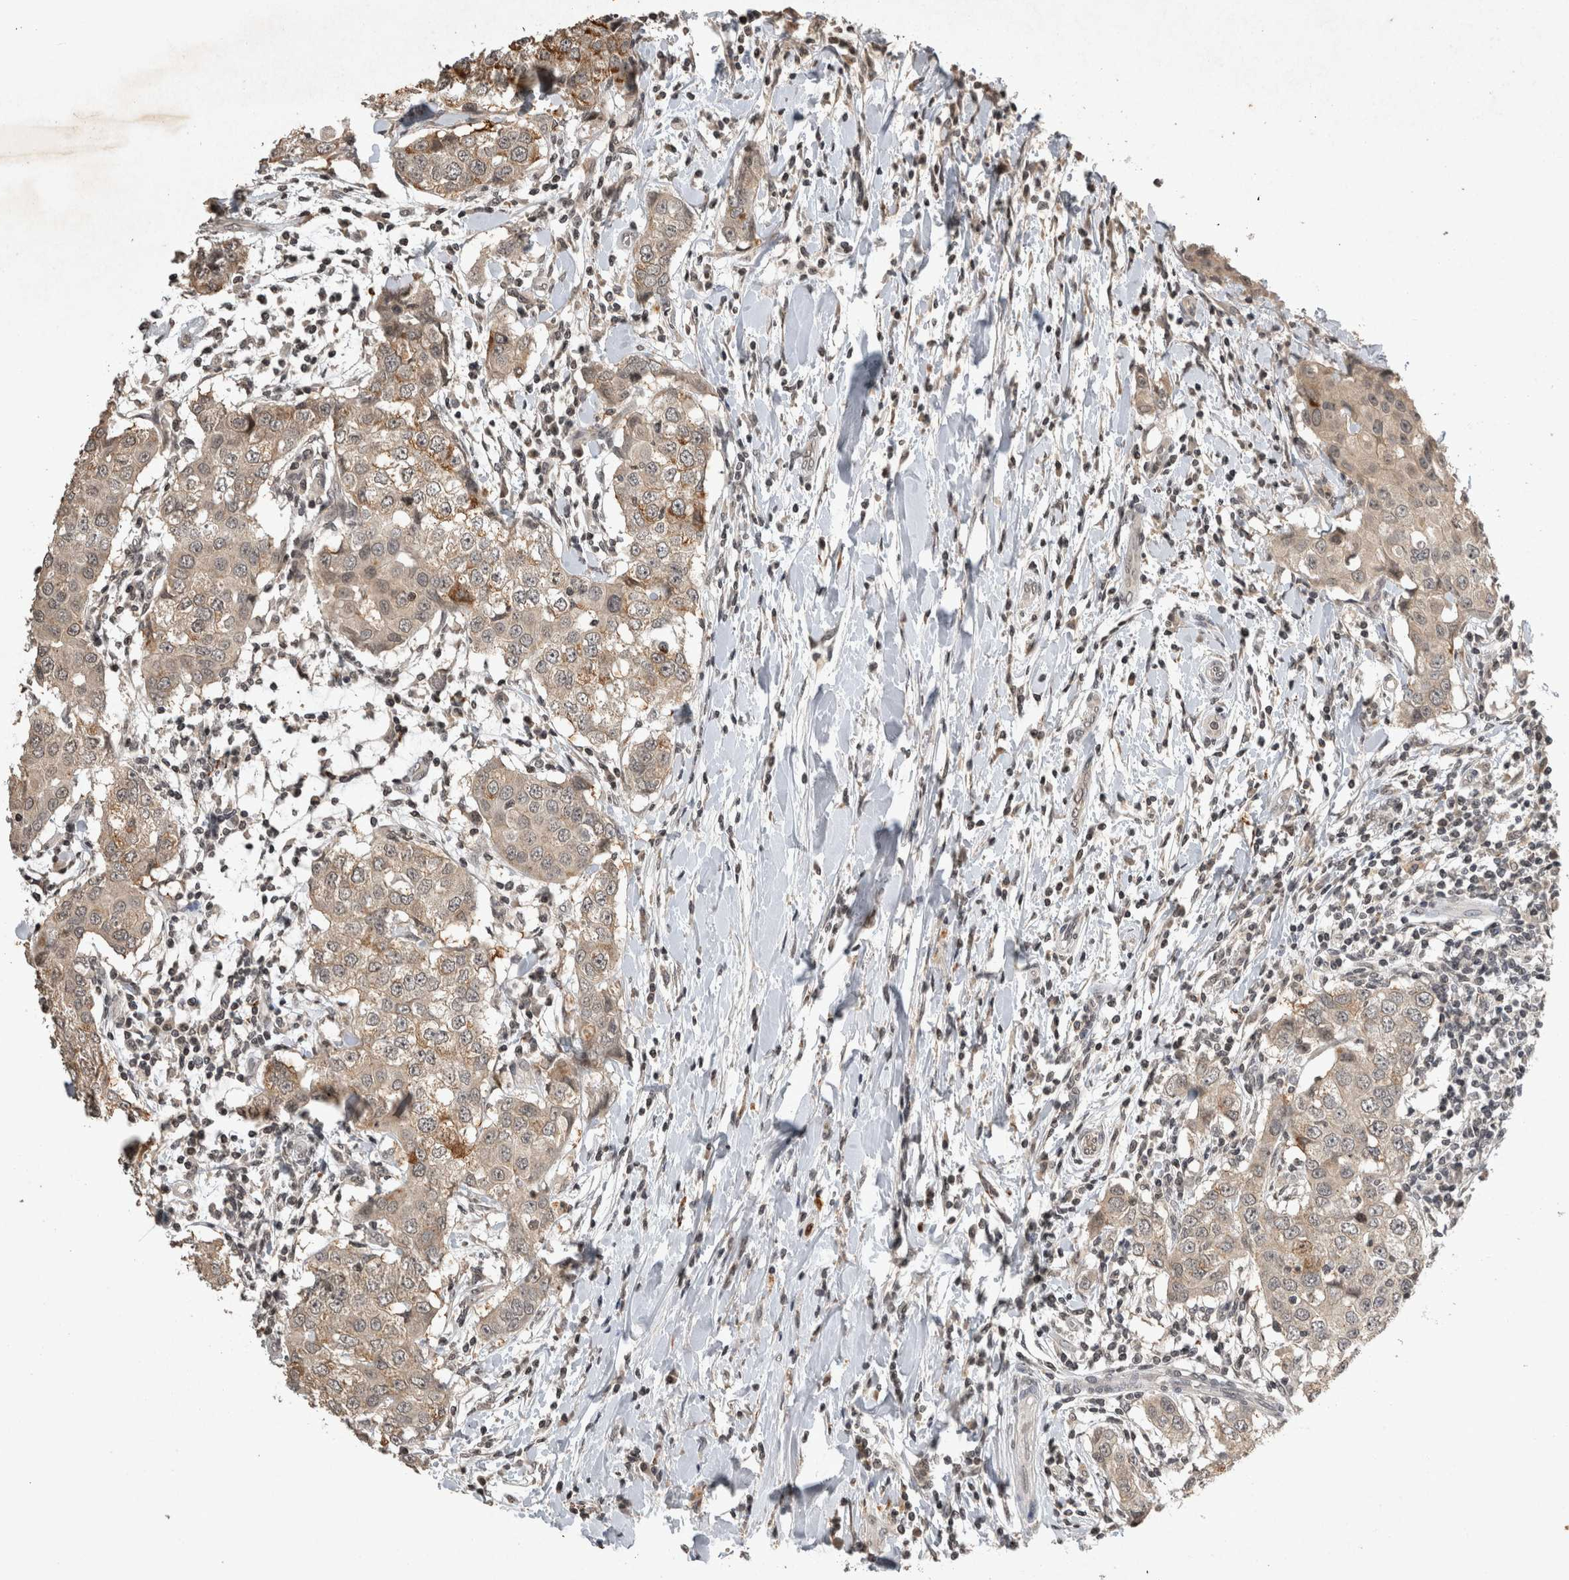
{"staining": {"intensity": "weak", "quantity": "<25%", "location": "cytoplasmic/membranous"}, "tissue": "breast cancer", "cell_type": "Tumor cells", "image_type": "cancer", "snomed": [{"axis": "morphology", "description": "Duct carcinoma"}, {"axis": "topography", "description": "Breast"}], "caption": "The photomicrograph shows no significant staining in tumor cells of invasive ductal carcinoma (breast).", "gene": "HRK", "patient": {"sex": "female", "age": 27}}